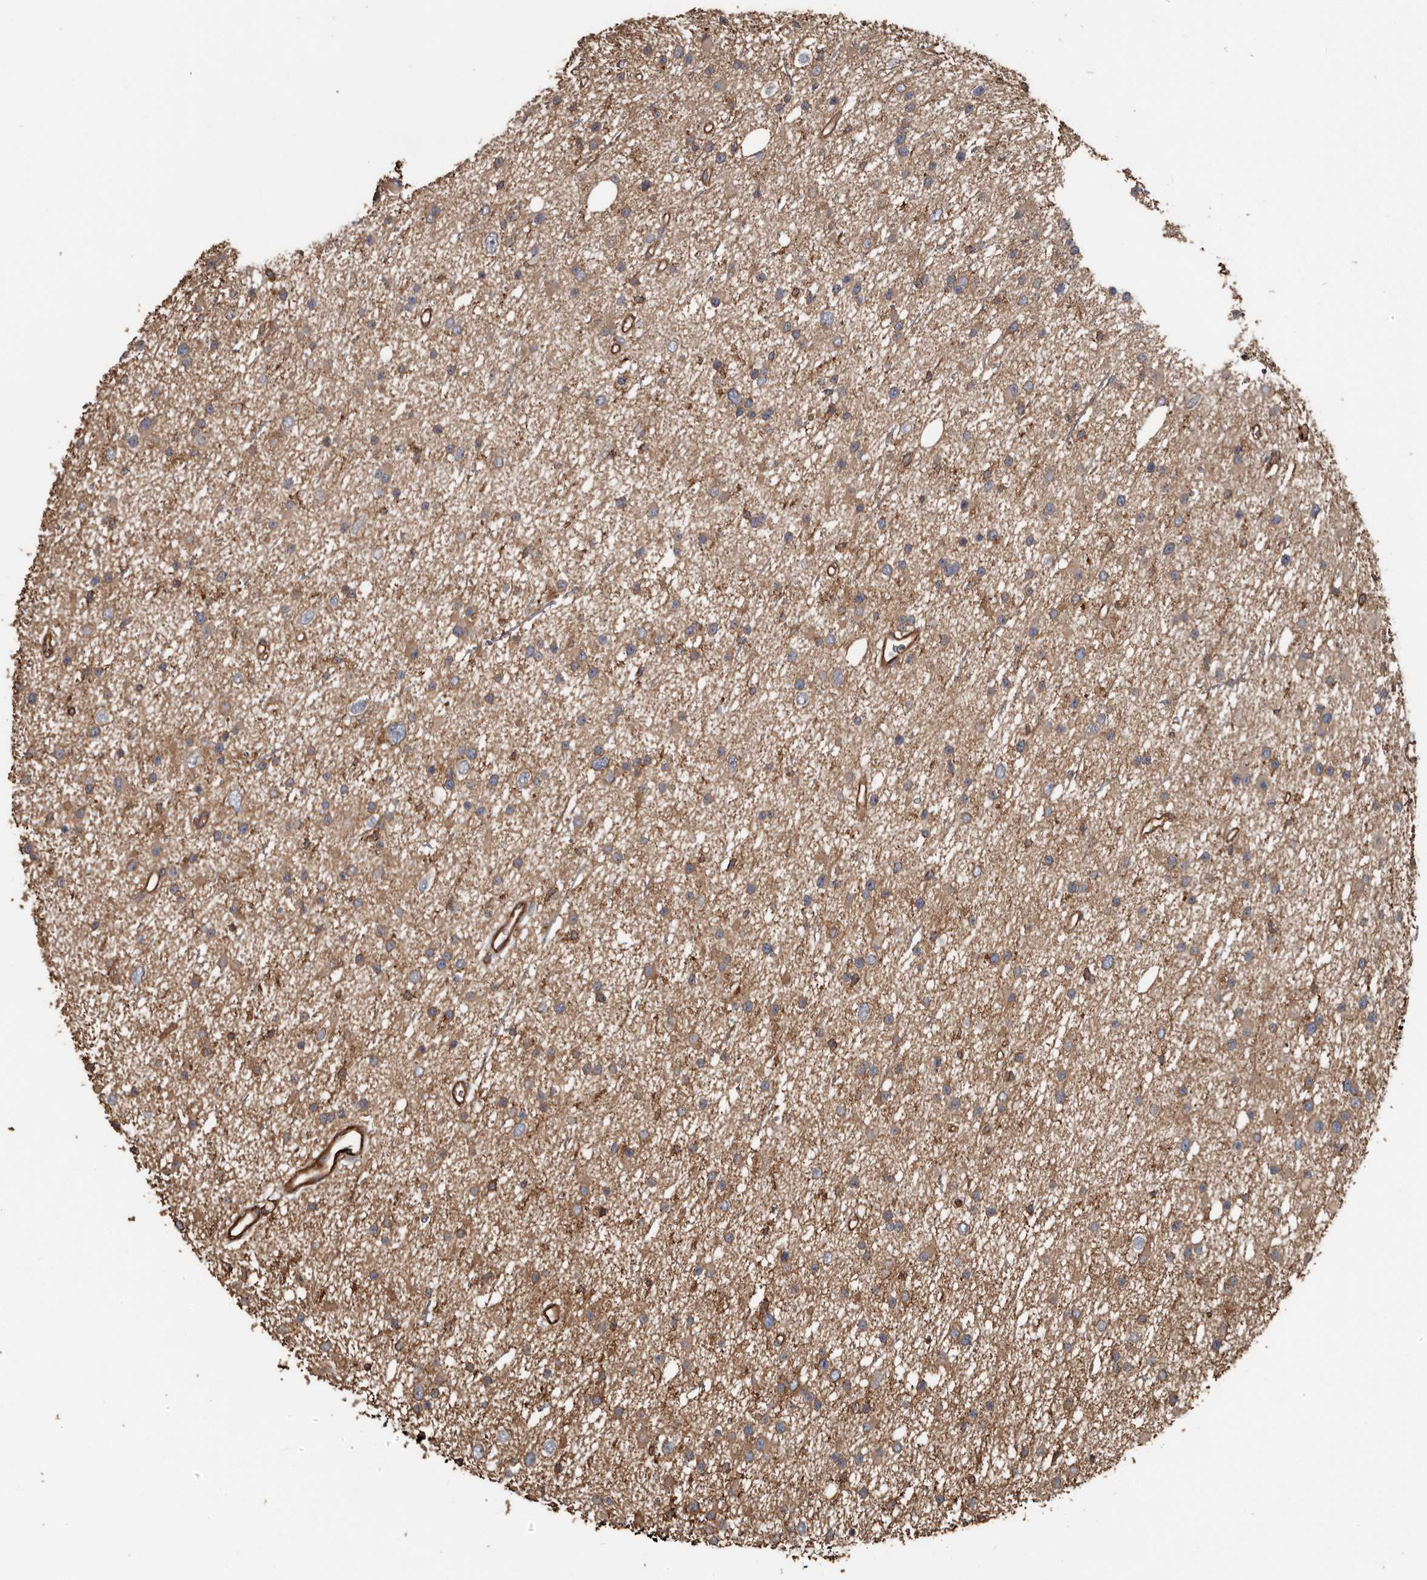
{"staining": {"intensity": "moderate", "quantity": ">75%", "location": "cytoplasmic/membranous"}, "tissue": "glioma", "cell_type": "Tumor cells", "image_type": "cancer", "snomed": [{"axis": "morphology", "description": "Glioma, malignant, Low grade"}, {"axis": "topography", "description": "Cerebral cortex"}], "caption": "Glioma stained for a protein exhibits moderate cytoplasmic/membranous positivity in tumor cells. Using DAB (brown) and hematoxylin (blue) stains, captured at high magnification using brightfield microscopy.", "gene": "DENND6B", "patient": {"sex": "female", "age": 39}}